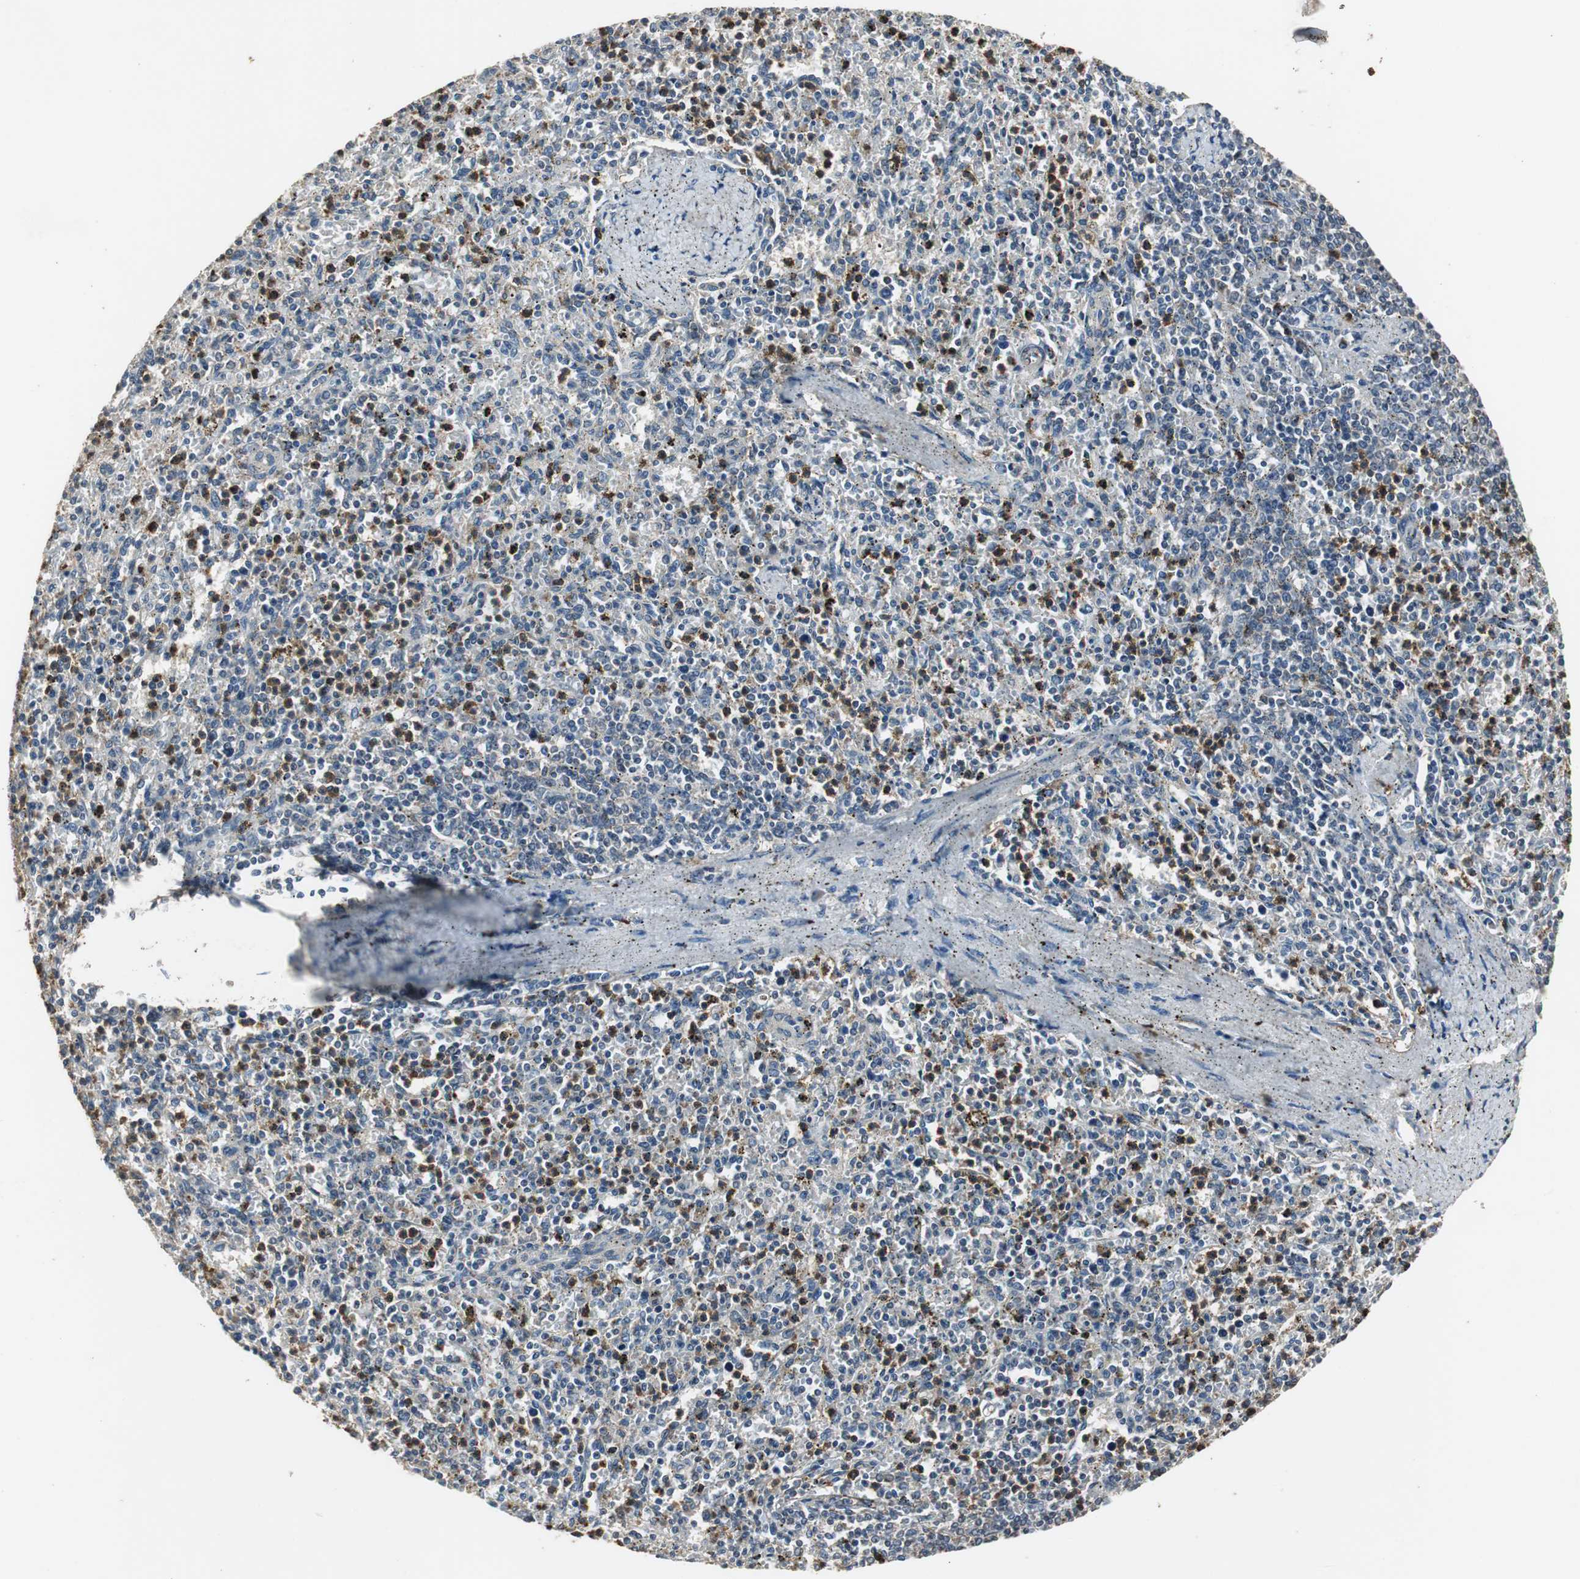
{"staining": {"intensity": "moderate", "quantity": "25%-75%", "location": "cytoplasmic/membranous"}, "tissue": "spleen", "cell_type": "Cells in red pulp", "image_type": "normal", "snomed": [{"axis": "morphology", "description": "Normal tissue, NOS"}, {"axis": "topography", "description": "Spleen"}], "caption": "Moderate cytoplasmic/membranous protein staining is present in approximately 25%-75% of cells in red pulp in spleen.", "gene": "JTB", "patient": {"sex": "male", "age": 72}}